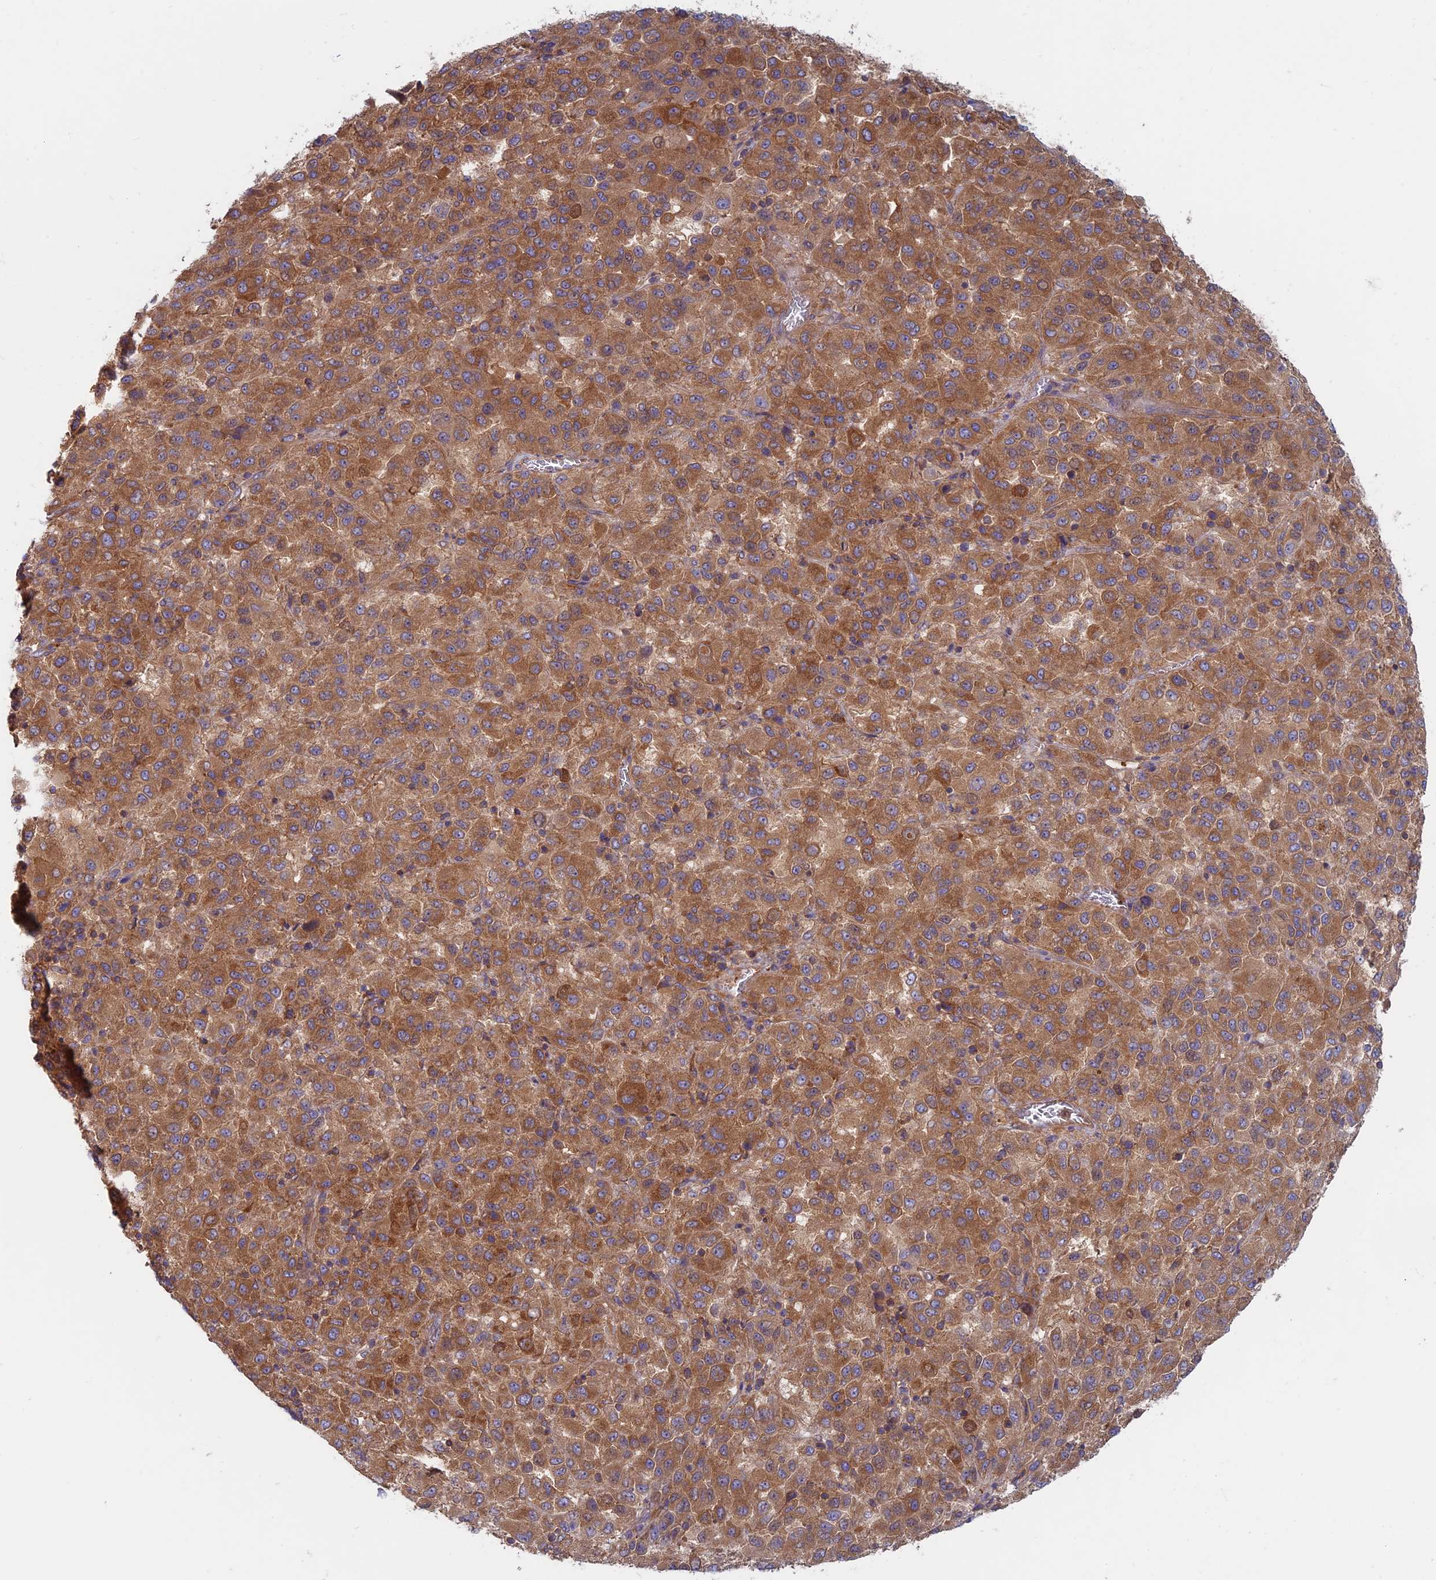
{"staining": {"intensity": "moderate", "quantity": ">75%", "location": "cytoplasmic/membranous"}, "tissue": "melanoma", "cell_type": "Tumor cells", "image_type": "cancer", "snomed": [{"axis": "morphology", "description": "Malignant melanoma, Metastatic site"}, {"axis": "topography", "description": "Lung"}], "caption": "DAB (3,3'-diaminobenzidine) immunohistochemical staining of human melanoma reveals moderate cytoplasmic/membranous protein expression in approximately >75% of tumor cells. The staining was performed using DAB to visualize the protein expression in brown, while the nuclei were stained in blue with hematoxylin (Magnification: 20x).", "gene": "DNM1L", "patient": {"sex": "male", "age": 64}}